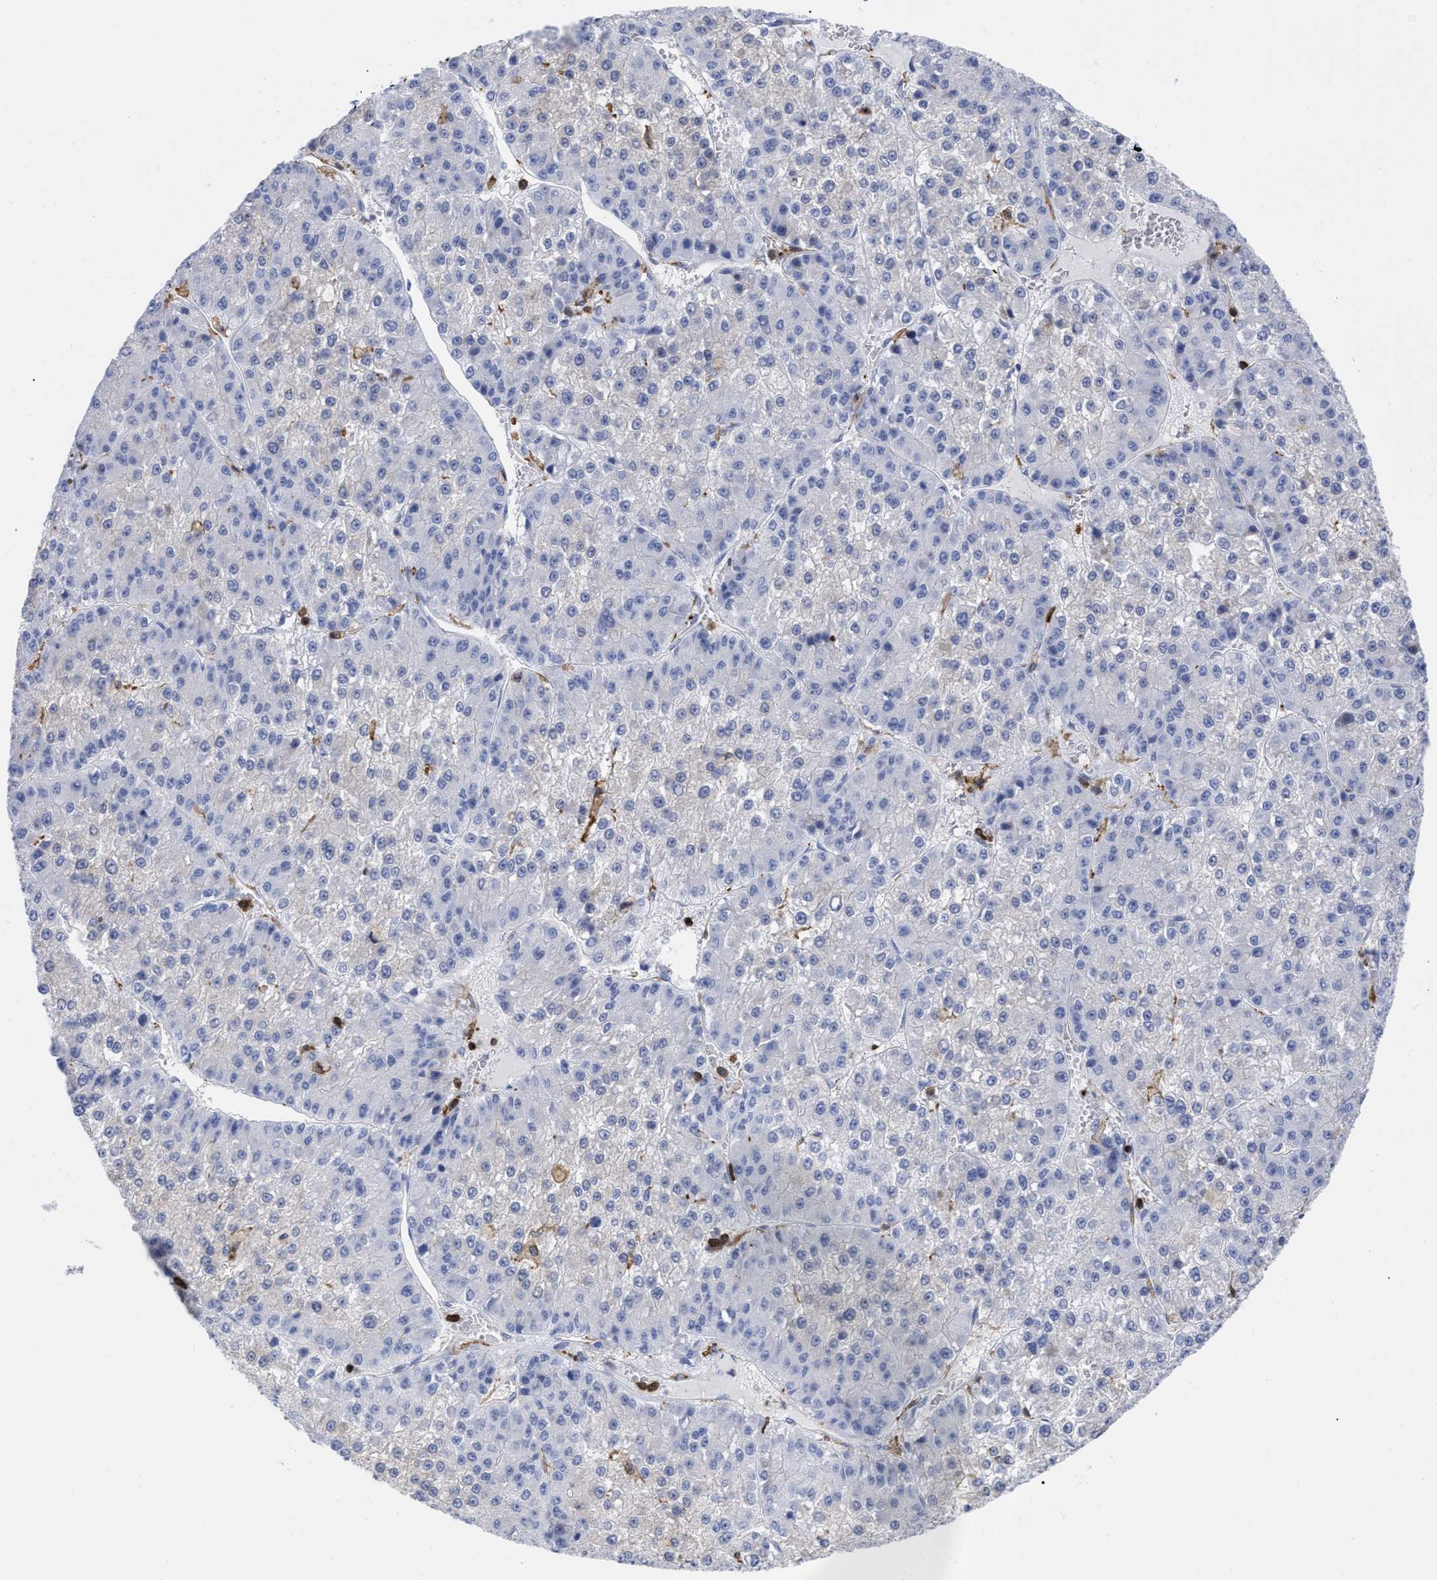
{"staining": {"intensity": "negative", "quantity": "none", "location": "none"}, "tissue": "liver cancer", "cell_type": "Tumor cells", "image_type": "cancer", "snomed": [{"axis": "morphology", "description": "Carcinoma, Hepatocellular, NOS"}, {"axis": "topography", "description": "Liver"}], "caption": "Liver cancer (hepatocellular carcinoma) was stained to show a protein in brown. There is no significant staining in tumor cells.", "gene": "HCLS1", "patient": {"sex": "female", "age": 73}}